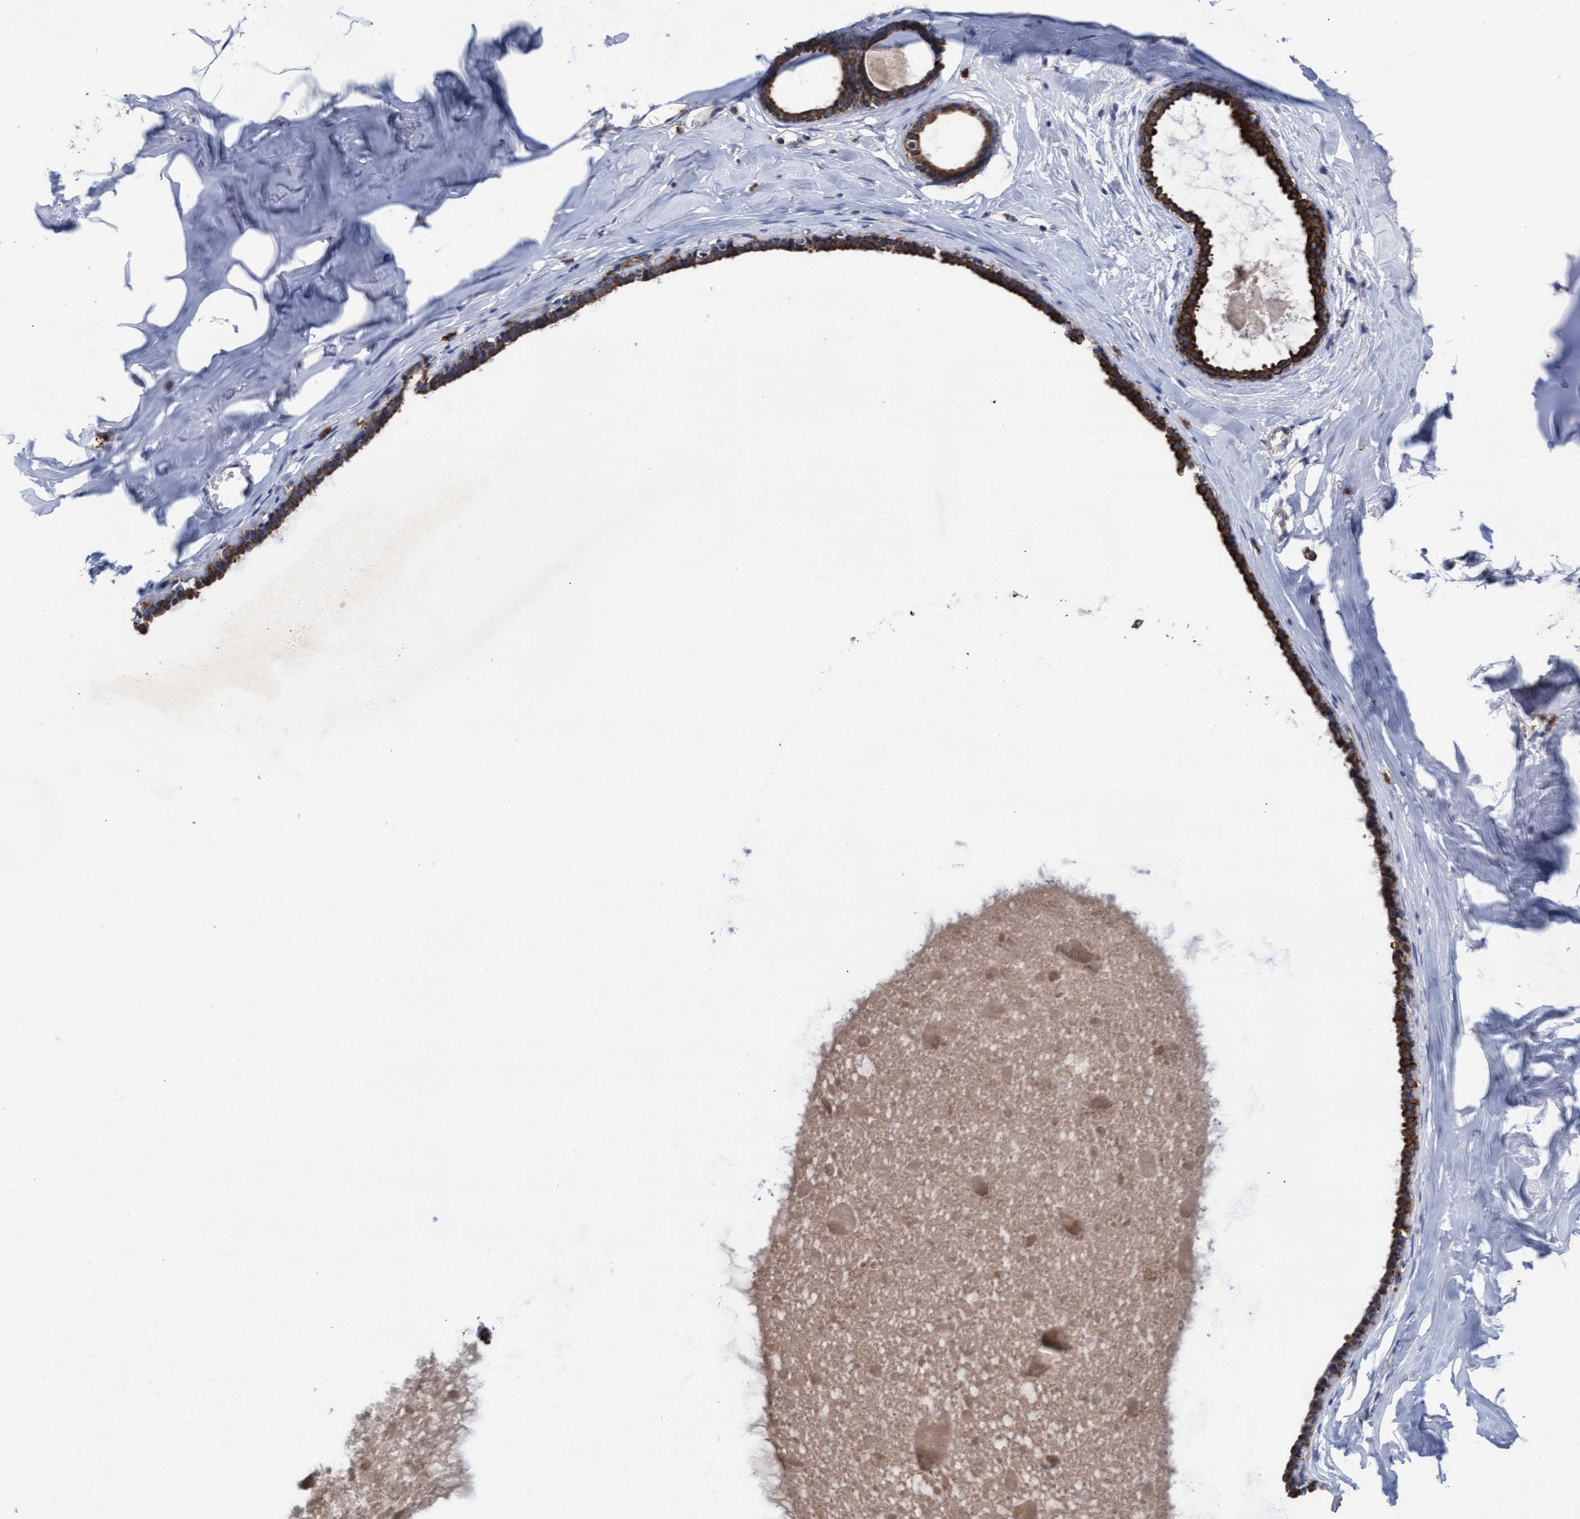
{"staining": {"intensity": "negative", "quantity": "none", "location": "none"}, "tissue": "adipose tissue", "cell_type": "Adipocytes", "image_type": "normal", "snomed": [{"axis": "morphology", "description": "Normal tissue, NOS"}, {"axis": "morphology", "description": "Fibrosis, NOS"}, {"axis": "topography", "description": "Breast"}, {"axis": "topography", "description": "Adipose tissue"}], "caption": "Adipocytes show no significant staining in benign adipose tissue. (IHC, brightfield microscopy, high magnification).", "gene": "MRPL38", "patient": {"sex": "female", "age": 39}}